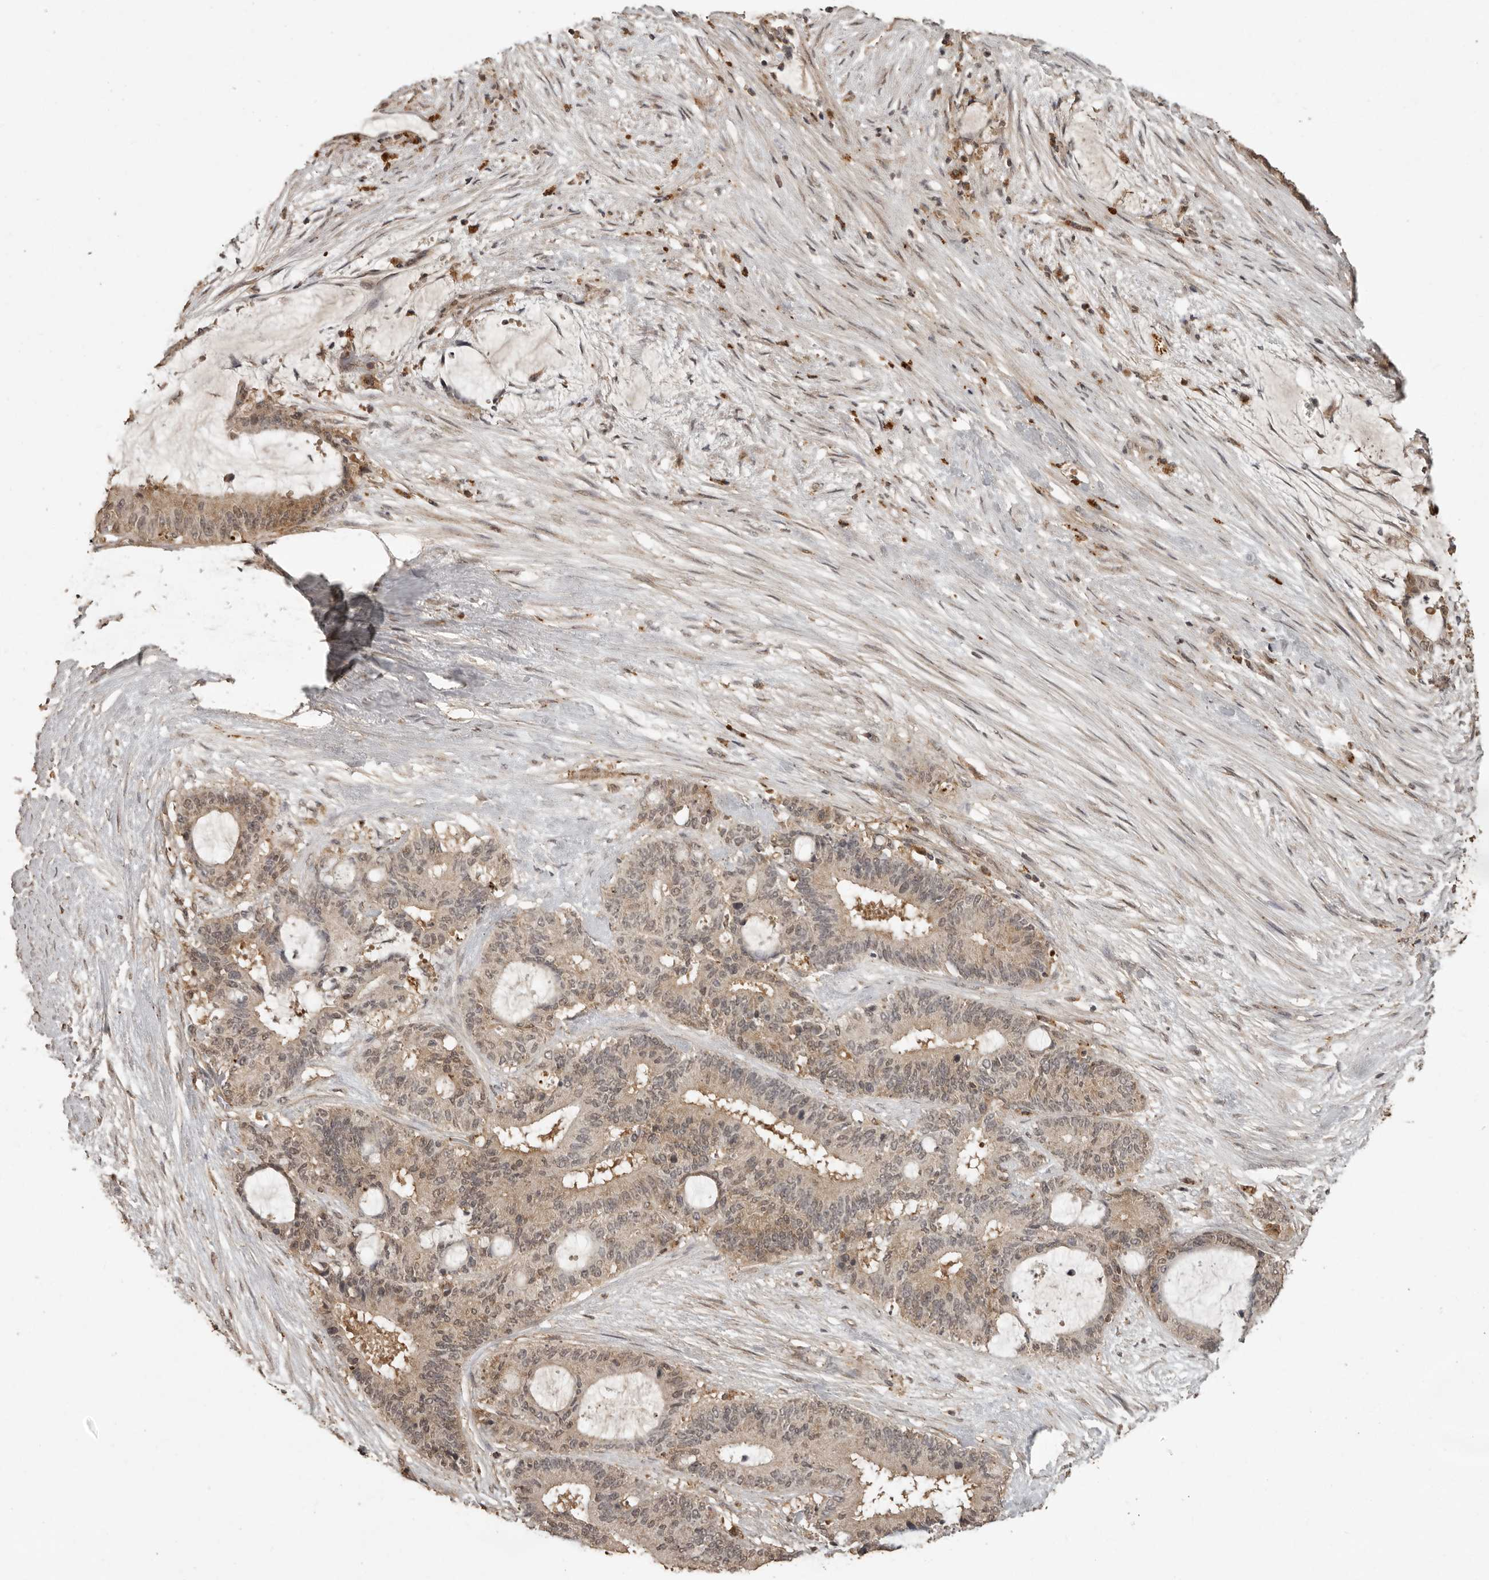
{"staining": {"intensity": "weak", "quantity": ">75%", "location": "cytoplasmic/membranous,nuclear"}, "tissue": "liver cancer", "cell_type": "Tumor cells", "image_type": "cancer", "snomed": [{"axis": "morphology", "description": "Normal tissue, NOS"}, {"axis": "morphology", "description": "Cholangiocarcinoma"}, {"axis": "topography", "description": "Liver"}, {"axis": "topography", "description": "Peripheral nerve tissue"}], "caption": "There is low levels of weak cytoplasmic/membranous and nuclear staining in tumor cells of liver cancer, as demonstrated by immunohistochemical staining (brown color).", "gene": "CTF1", "patient": {"sex": "female", "age": 73}}